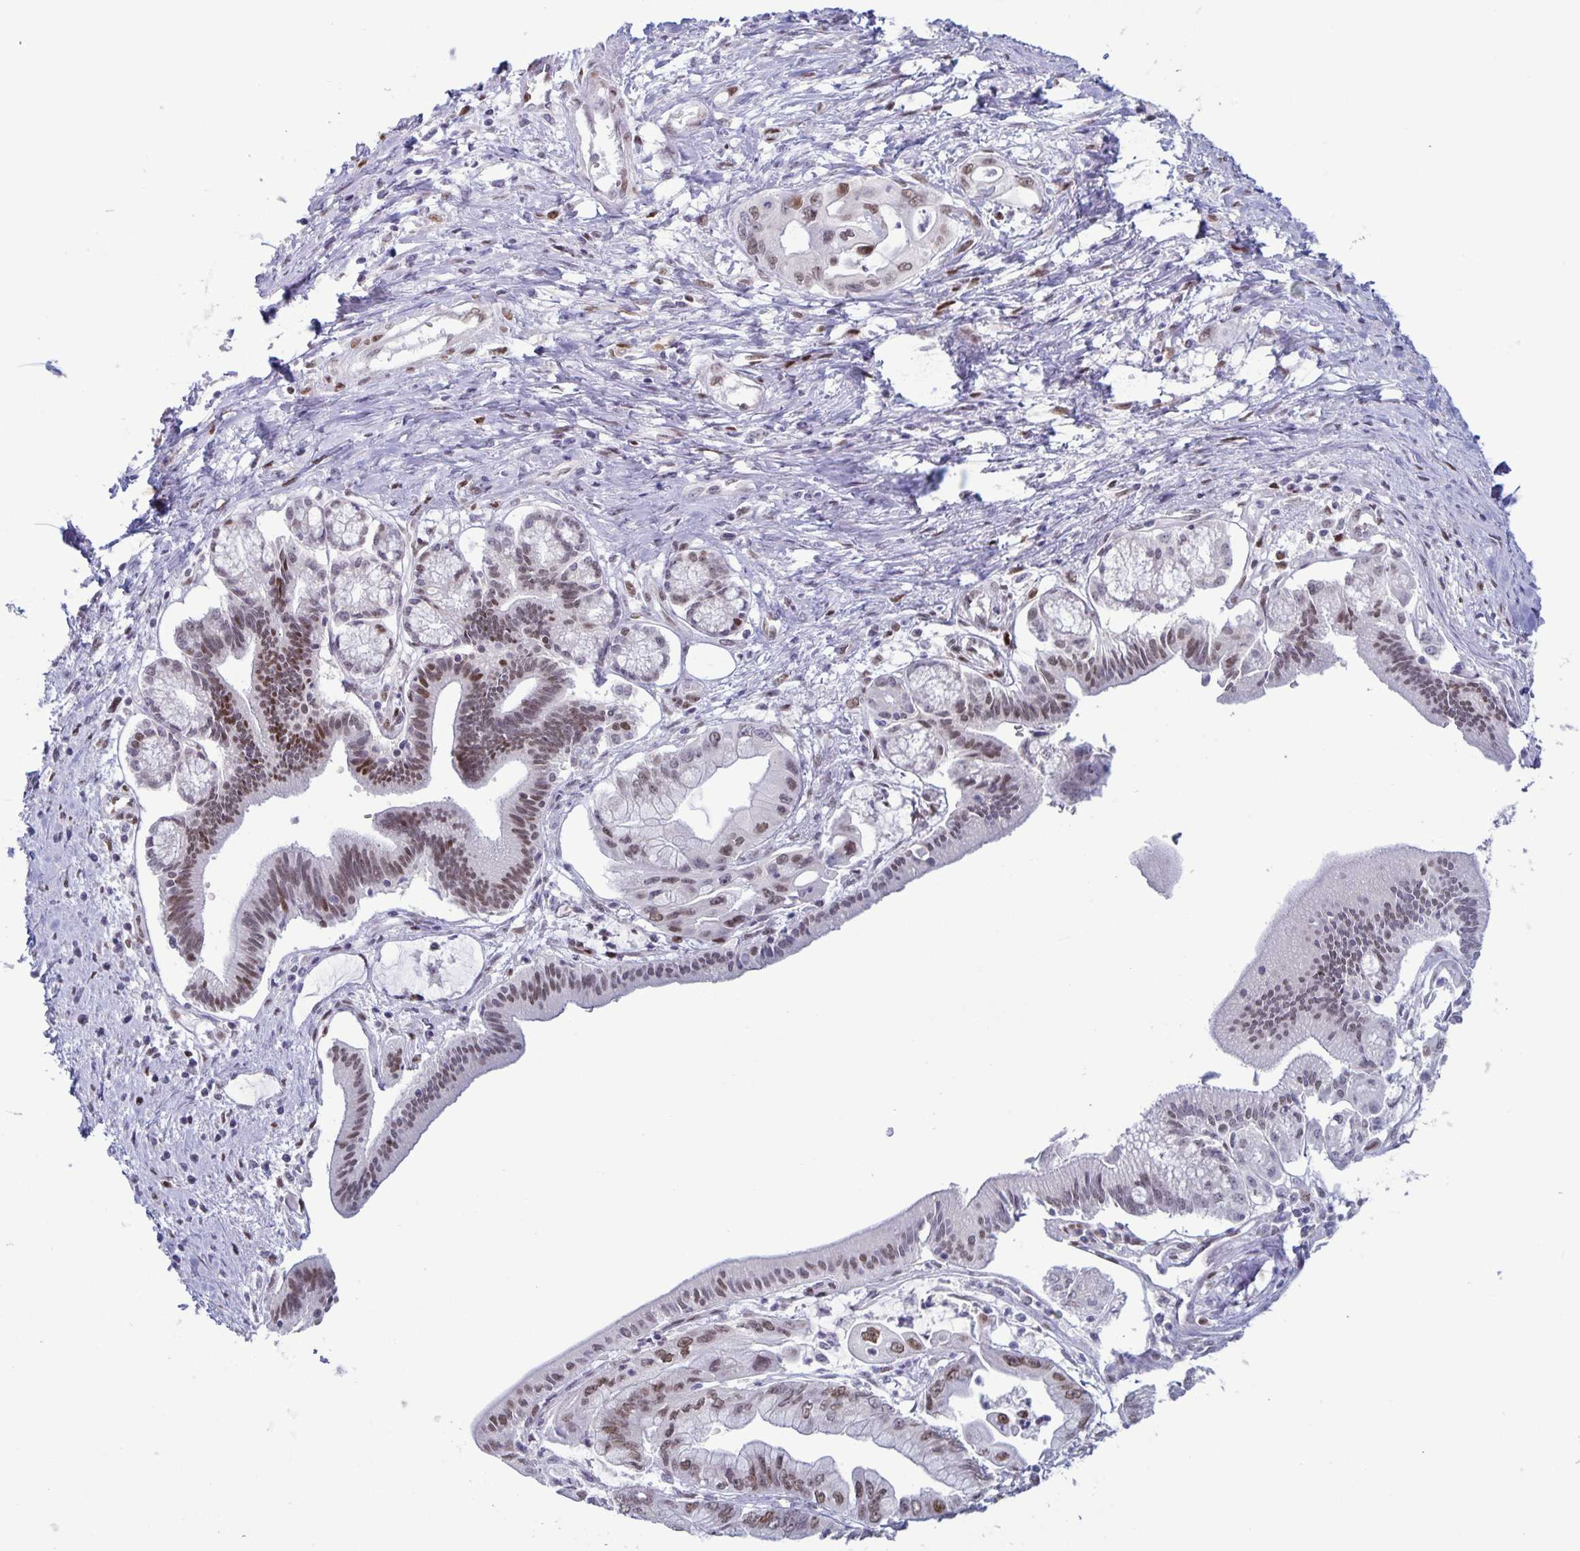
{"staining": {"intensity": "moderate", "quantity": ">75%", "location": "nuclear"}, "tissue": "pancreatic cancer", "cell_type": "Tumor cells", "image_type": "cancer", "snomed": [{"axis": "morphology", "description": "Adenocarcinoma, NOS"}, {"axis": "topography", "description": "Pancreas"}], "caption": "This is a micrograph of IHC staining of adenocarcinoma (pancreatic), which shows moderate expression in the nuclear of tumor cells.", "gene": "JUND", "patient": {"sex": "male", "age": 61}}